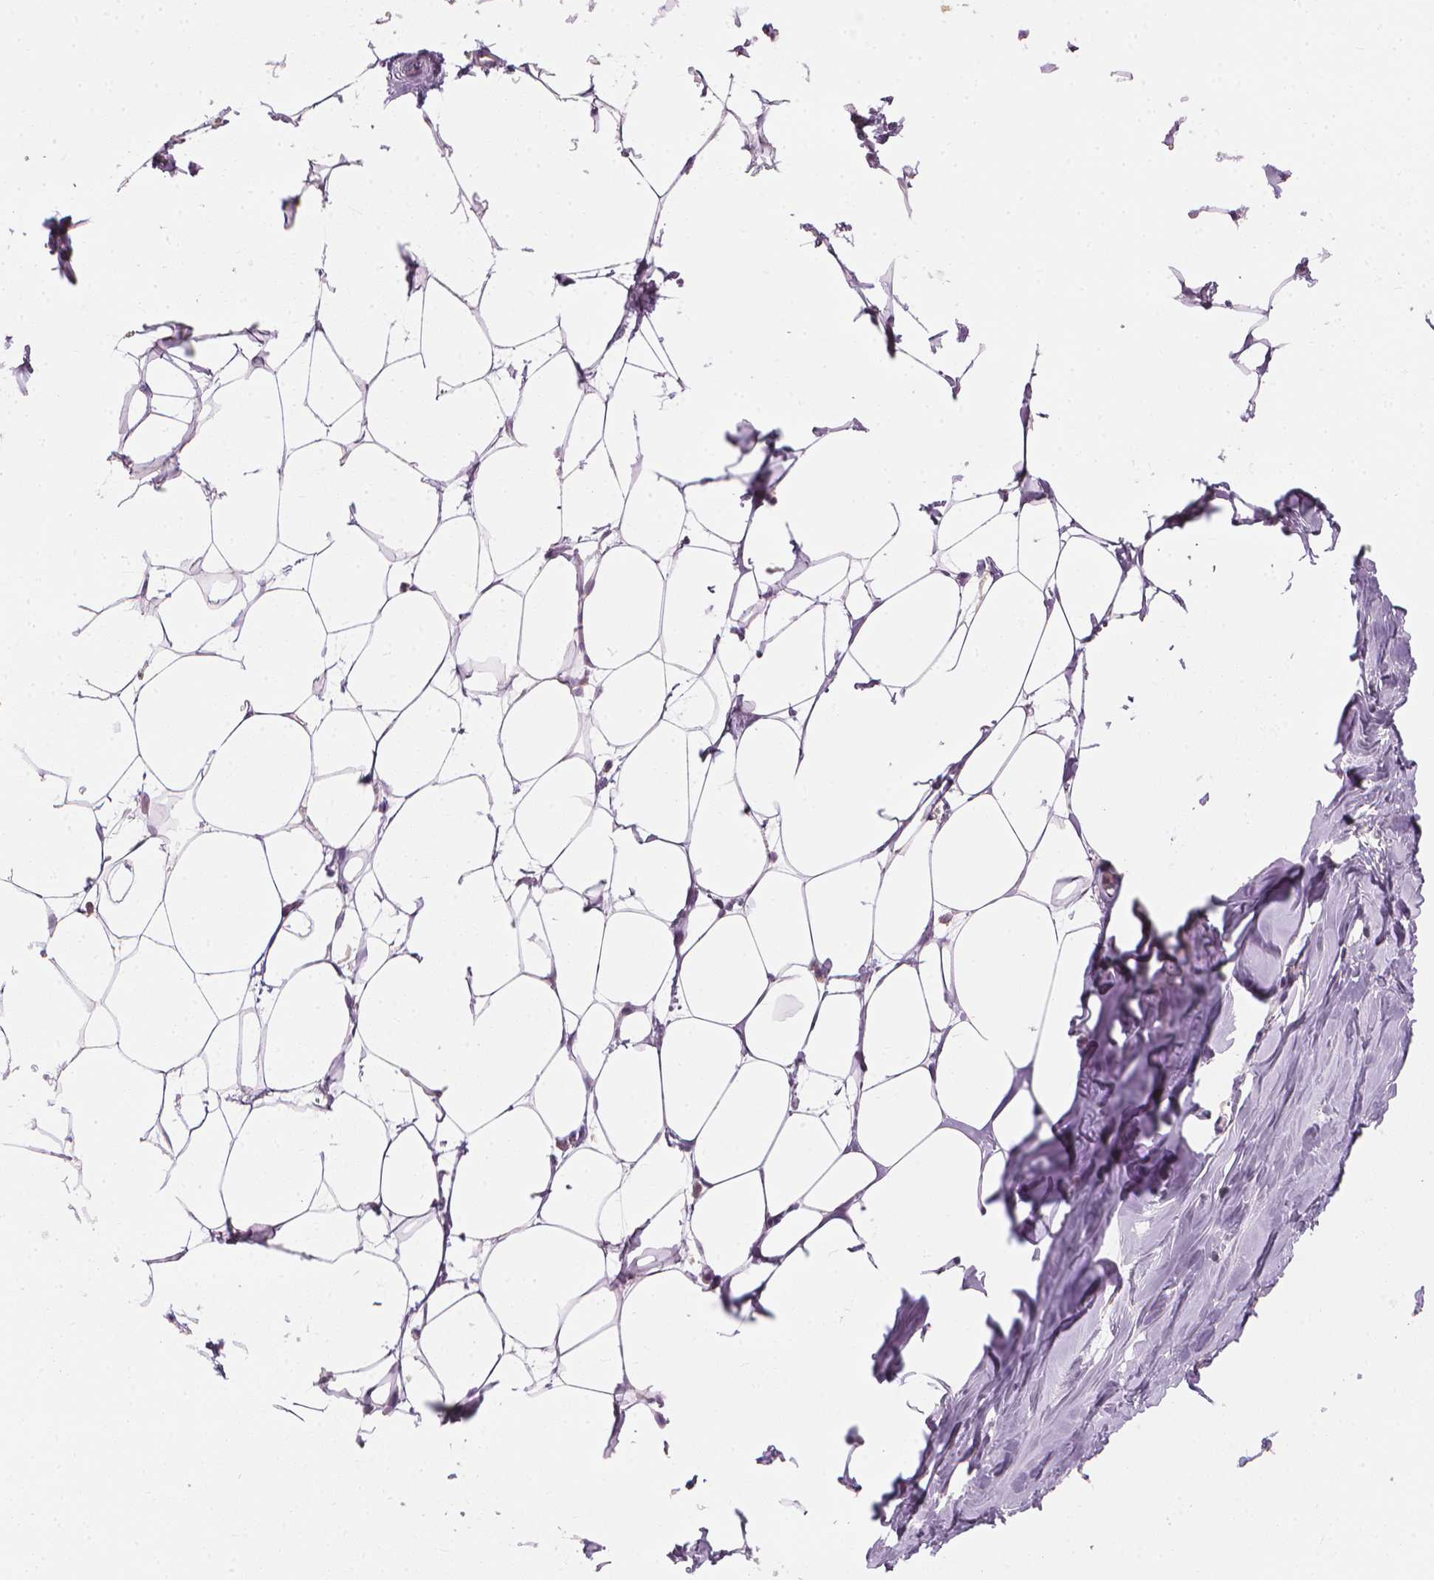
{"staining": {"intensity": "negative", "quantity": "none", "location": "none"}, "tissue": "breast", "cell_type": "Adipocytes", "image_type": "normal", "snomed": [{"axis": "morphology", "description": "Normal tissue, NOS"}, {"axis": "topography", "description": "Breast"}], "caption": "Protein analysis of benign breast shows no significant staining in adipocytes. Nuclei are stained in blue.", "gene": "SAXO2", "patient": {"sex": "female", "age": 27}}